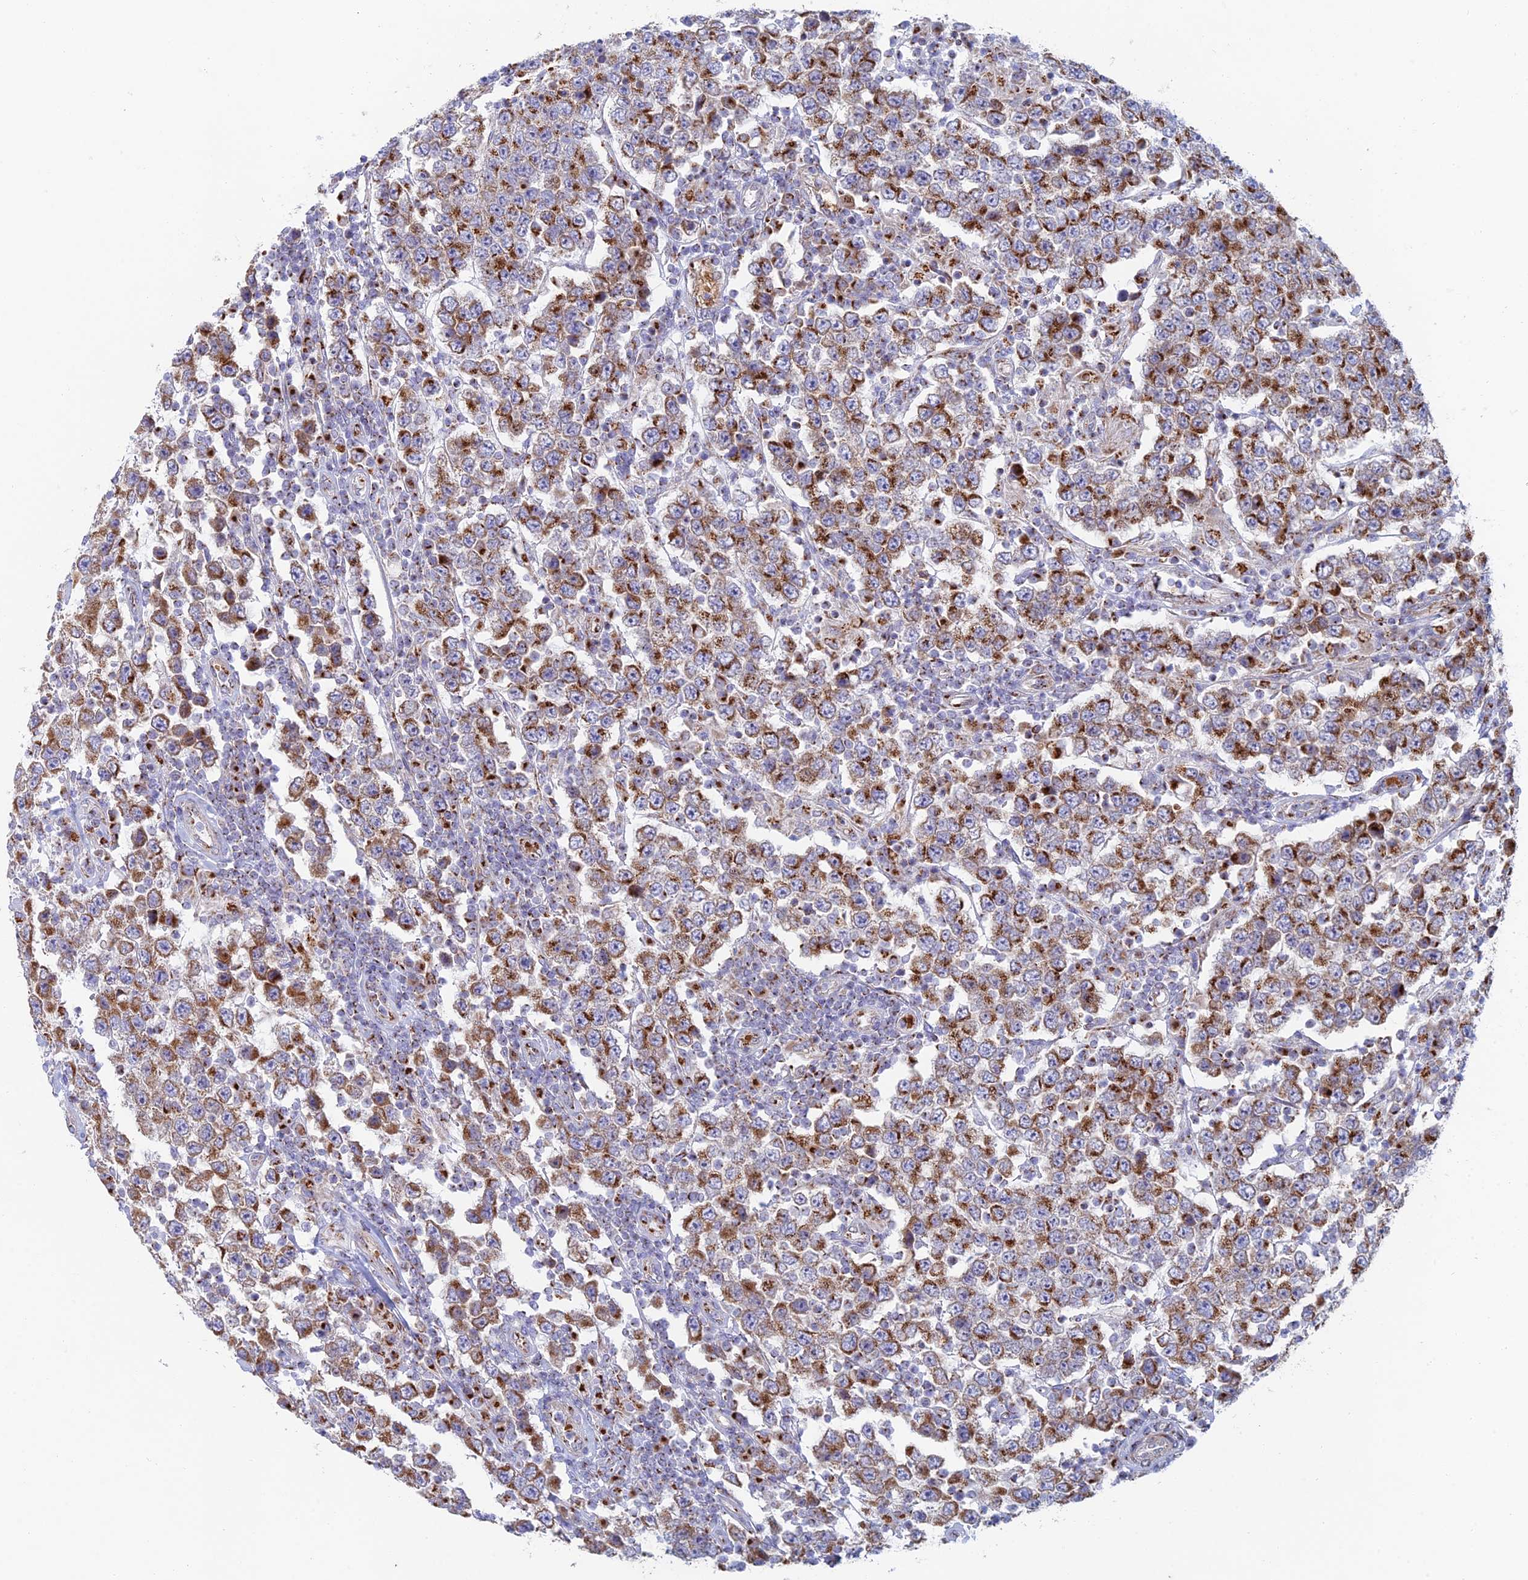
{"staining": {"intensity": "moderate", "quantity": ">75%", "location": "cytoplasmic/membranous"}, "tissue": "testis cancer", "cell_type": "Tumor cells", "image_type": "cancer", "snomed": [{"axis": "morphology", "description": "Normal tissue, NOS"}, {"axis": "morphology", "description": "Urothelial carcinoma, High grade"}, {"axis": "morphology", "description": "Seminoma, NOS"}, {"axis": "morphology", "description": "Carcinoma, Embryonal, NOS"}, {"axis": "topography", "description": "Urinary bladder"}, {"axis": "topography", "description": "Testis"}], "caption": "Human testis urothelial carcinoma (high-grade) stained with a protein marker demonstrates moderate staining in tumor cells.", "gene": "HS2ST1", "patient": {"sex": "male", "age": 41}}